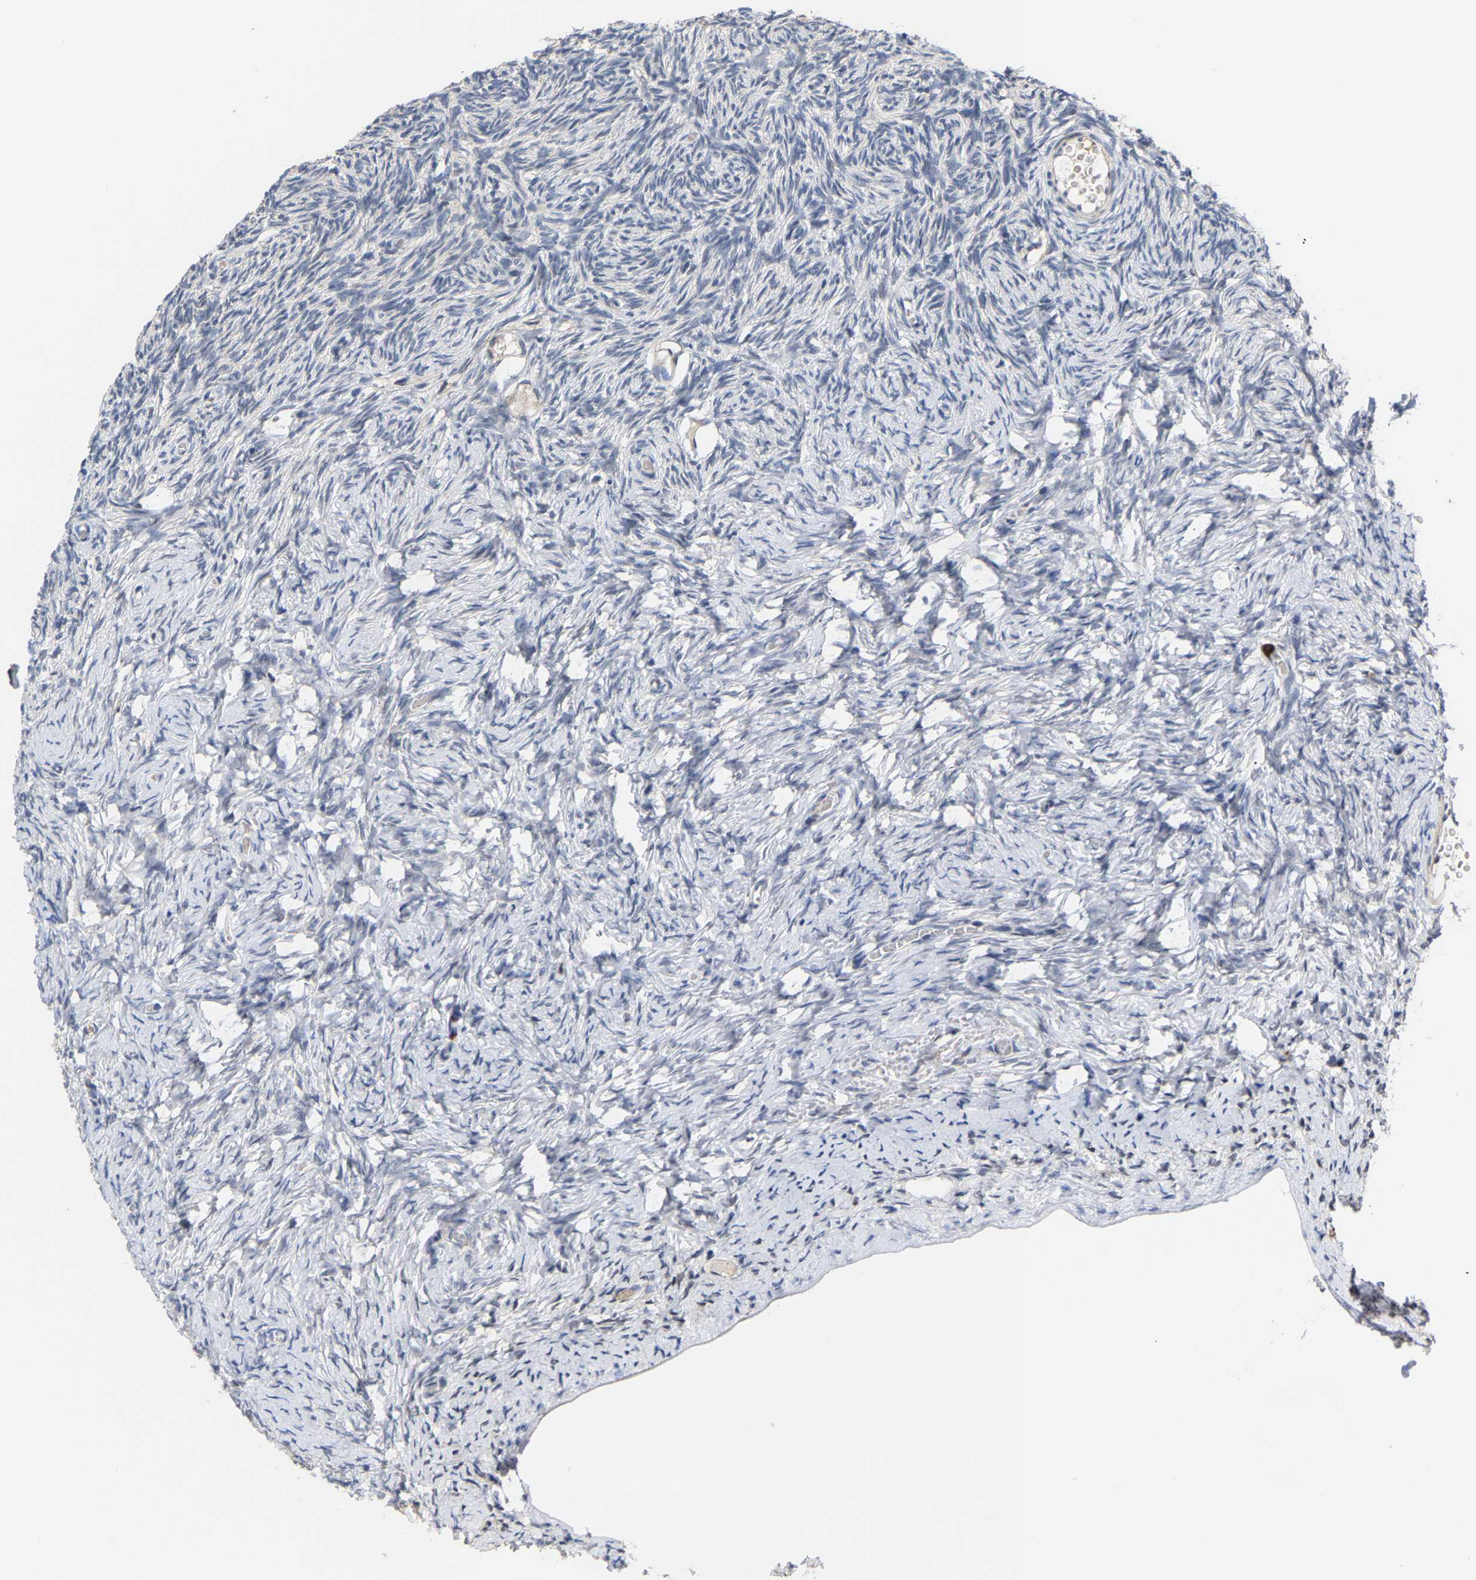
{"staining": {"intensity": "negative", "quantity": "none", "location": "none"}, "tissue": "ovary", "cell_type": "Follicle cells", "image_type": "normal", "snomed": [{"axis": "morphology", "description": "Normal tissue, NOS"}, {"axis": "topography", "description": "Ovary"}], "caption": "This image is of benign ovary stained with immunohistochemistry to label a protein in brown with the nuclei are counter-stained blue. There is no staining in follicle cells.", "gene": "TDRD7", "patient": {"sex": "female", "age": 27}}